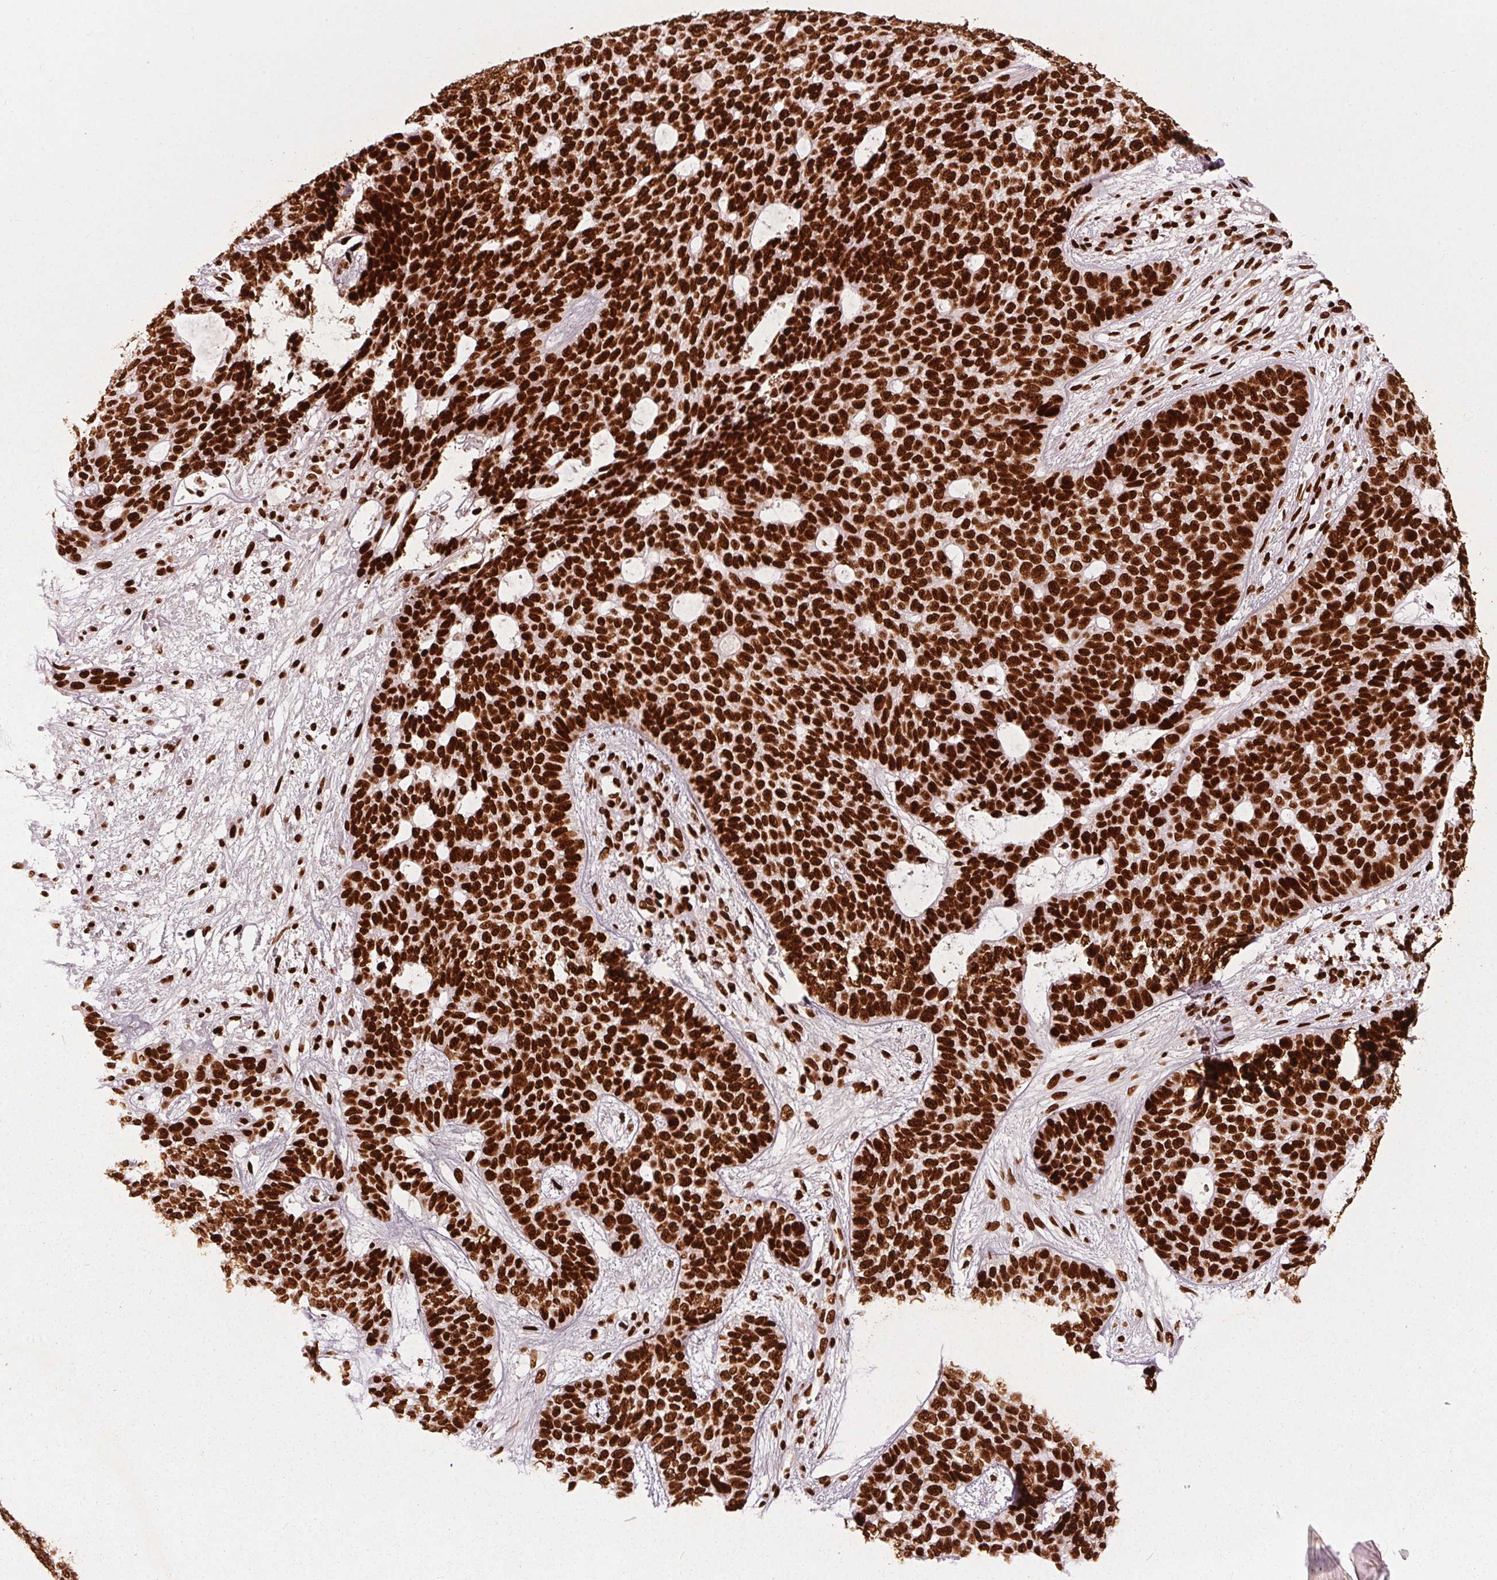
{"staining": {"intensity": "strong", "quantity": ">75%", "location": "nuclear"}, "tissue": "skin cancer", "cell_type": "Tumor cells", "image_type": "cancer", "snomed": [{"axis": "morphology", "description": "Basal cell carcinoma"}, {"axis": "topography", "description": "Skin"}], "caption": "Brown immunohistochemical staining in human basal cell carcinoma (skin) shows strong nuclear expression in approximately >75% of tumor cells.", "gene": "BRD4", "patient": {"sex": "female", "age": 69}}